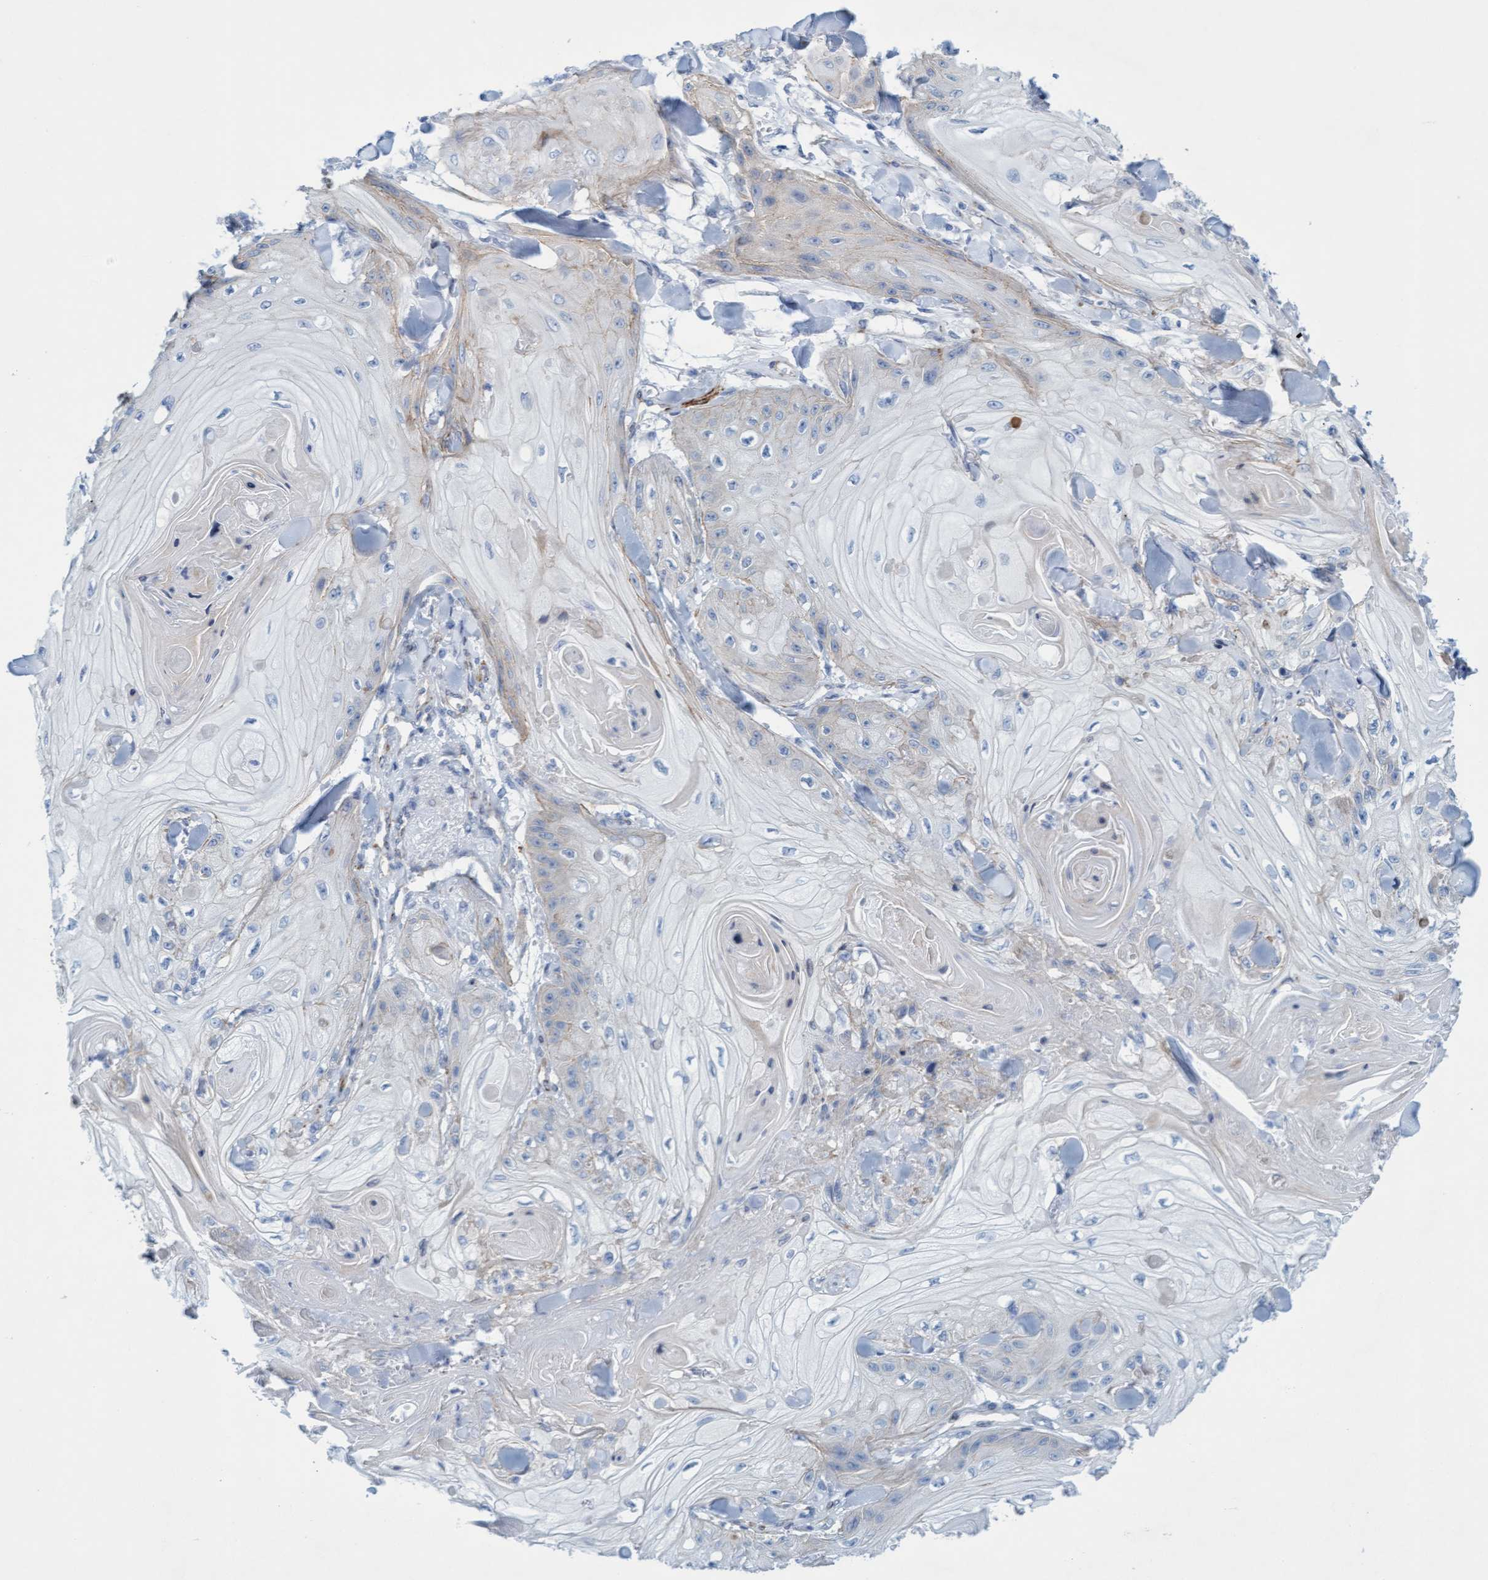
{"staining": {"intensity": "negative", "quantity": "none", "location": "none"}, "tissue": "skin cancer", "cell_type": "Tumor cells", "image_type": "cancer", "snomed": [{"axis": "morphology", "description": "Squamous cell carcinoma, NOS"}, {"axis": "topography", "description": "Skin"}], "caption": "Immunohistochemistry micrograph of human skin cancer (squamous cell carcinoma) stained for a protein (brown), which displays no expression in tumor cells. Brightfield microscopy of immunohistochemistry (IHC) stained with DAB (brown) and hematoxylin (blue), captured at high magnification.", "gene": "MTFR1", "patient": {"sex": "male", "age": 74}}